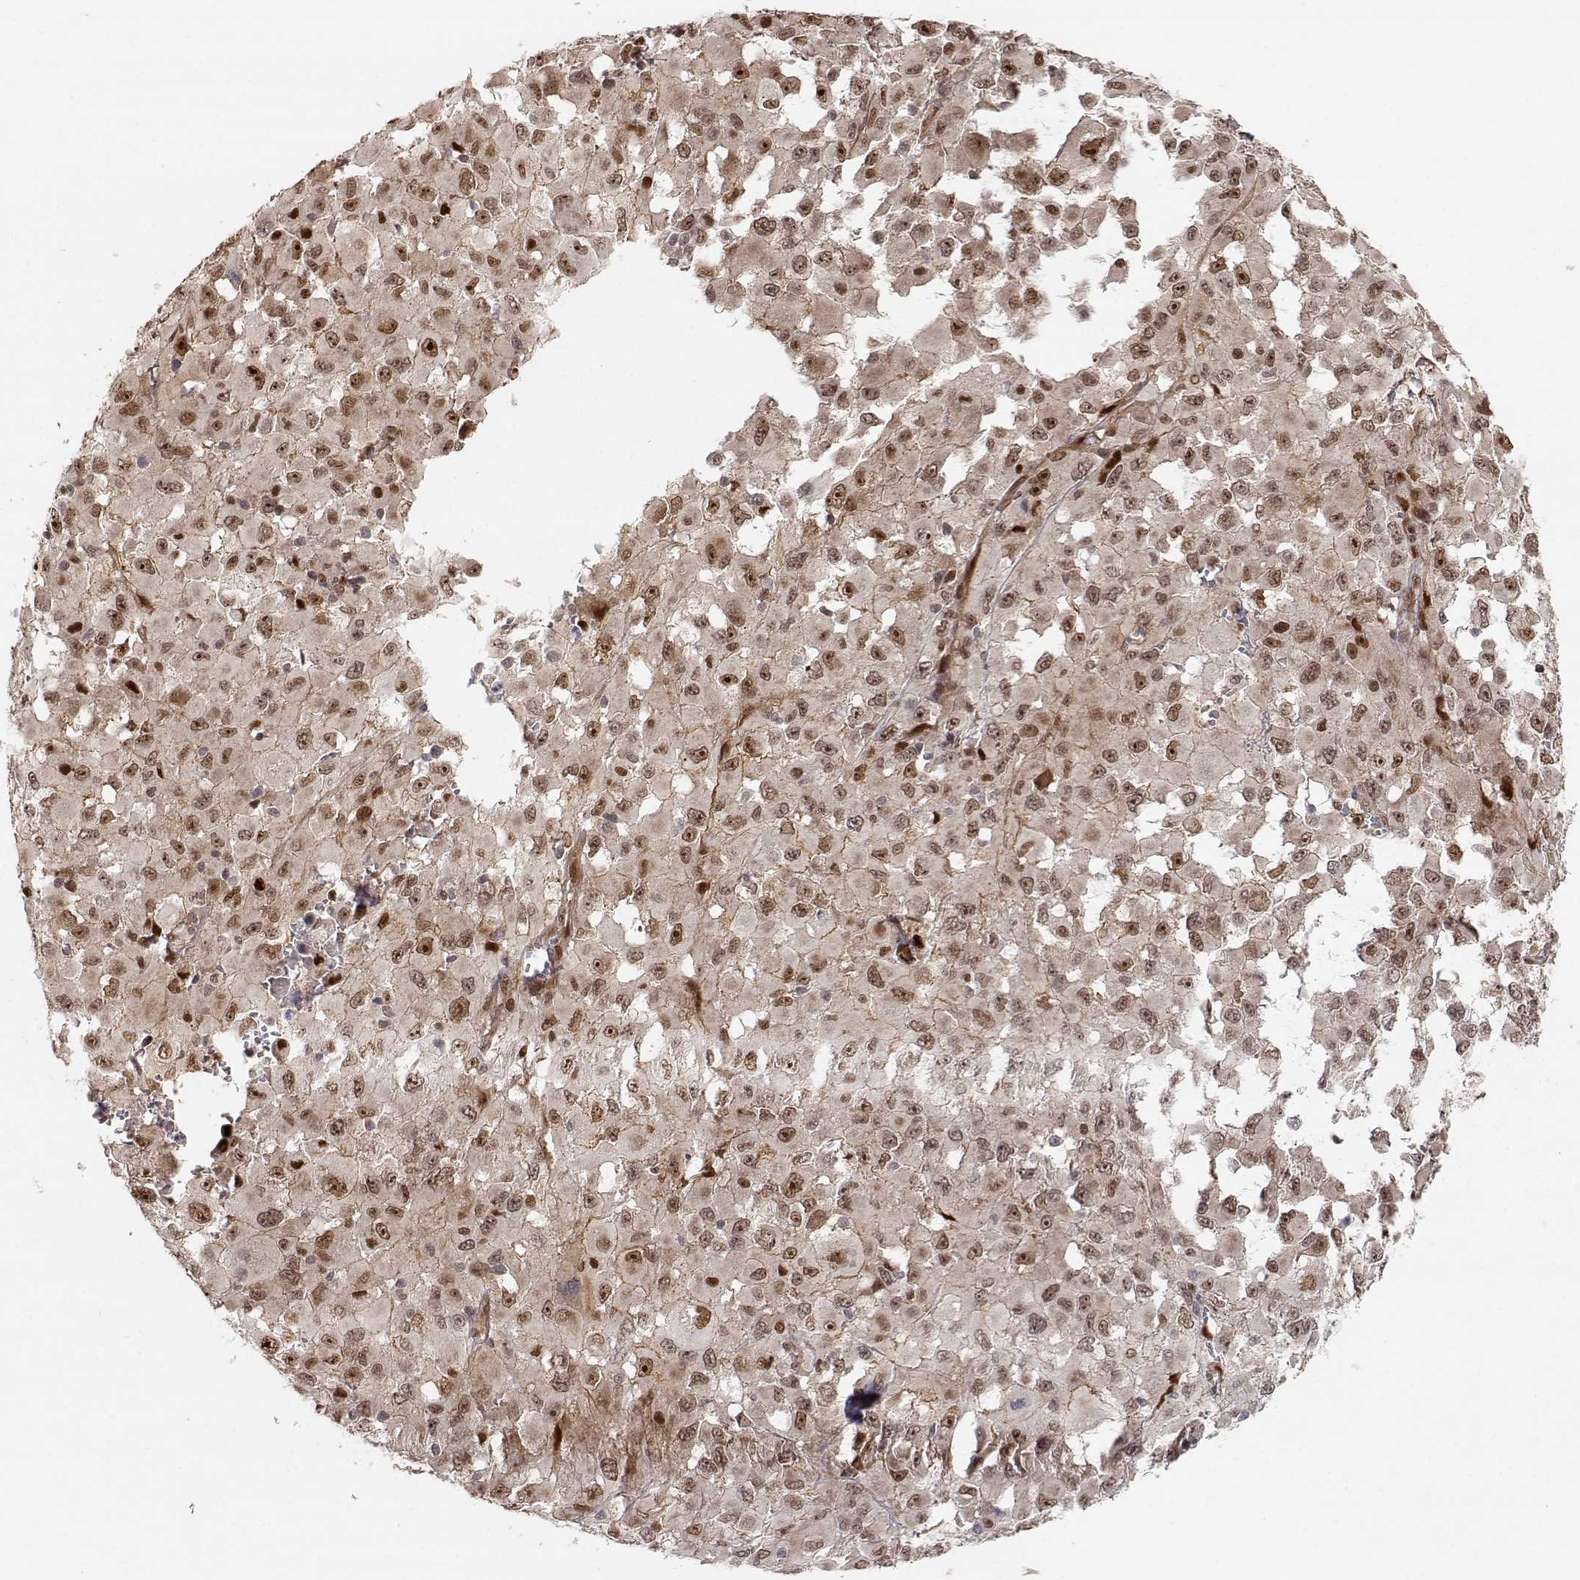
{"staining": {"intensity": "moderate", "quantity": ">75%", "location": "nuclear"}, "tissue": "melanoma", "cell_type": "Tumor cells", "image_type": "cancer", "snomed": [{"axis": "morphology", "description": "Malignant melanoma, Metastatic site"}, {"axis": "topography", "description": "Lymph node"}], "caption": "Protein expression analysis of malignant melanoma (metastatic site) displays moderate nuclear staining in about >75% of tumor cells.", "gene": "BRCA1", "patient": {"sex": "male", "age": 50}}